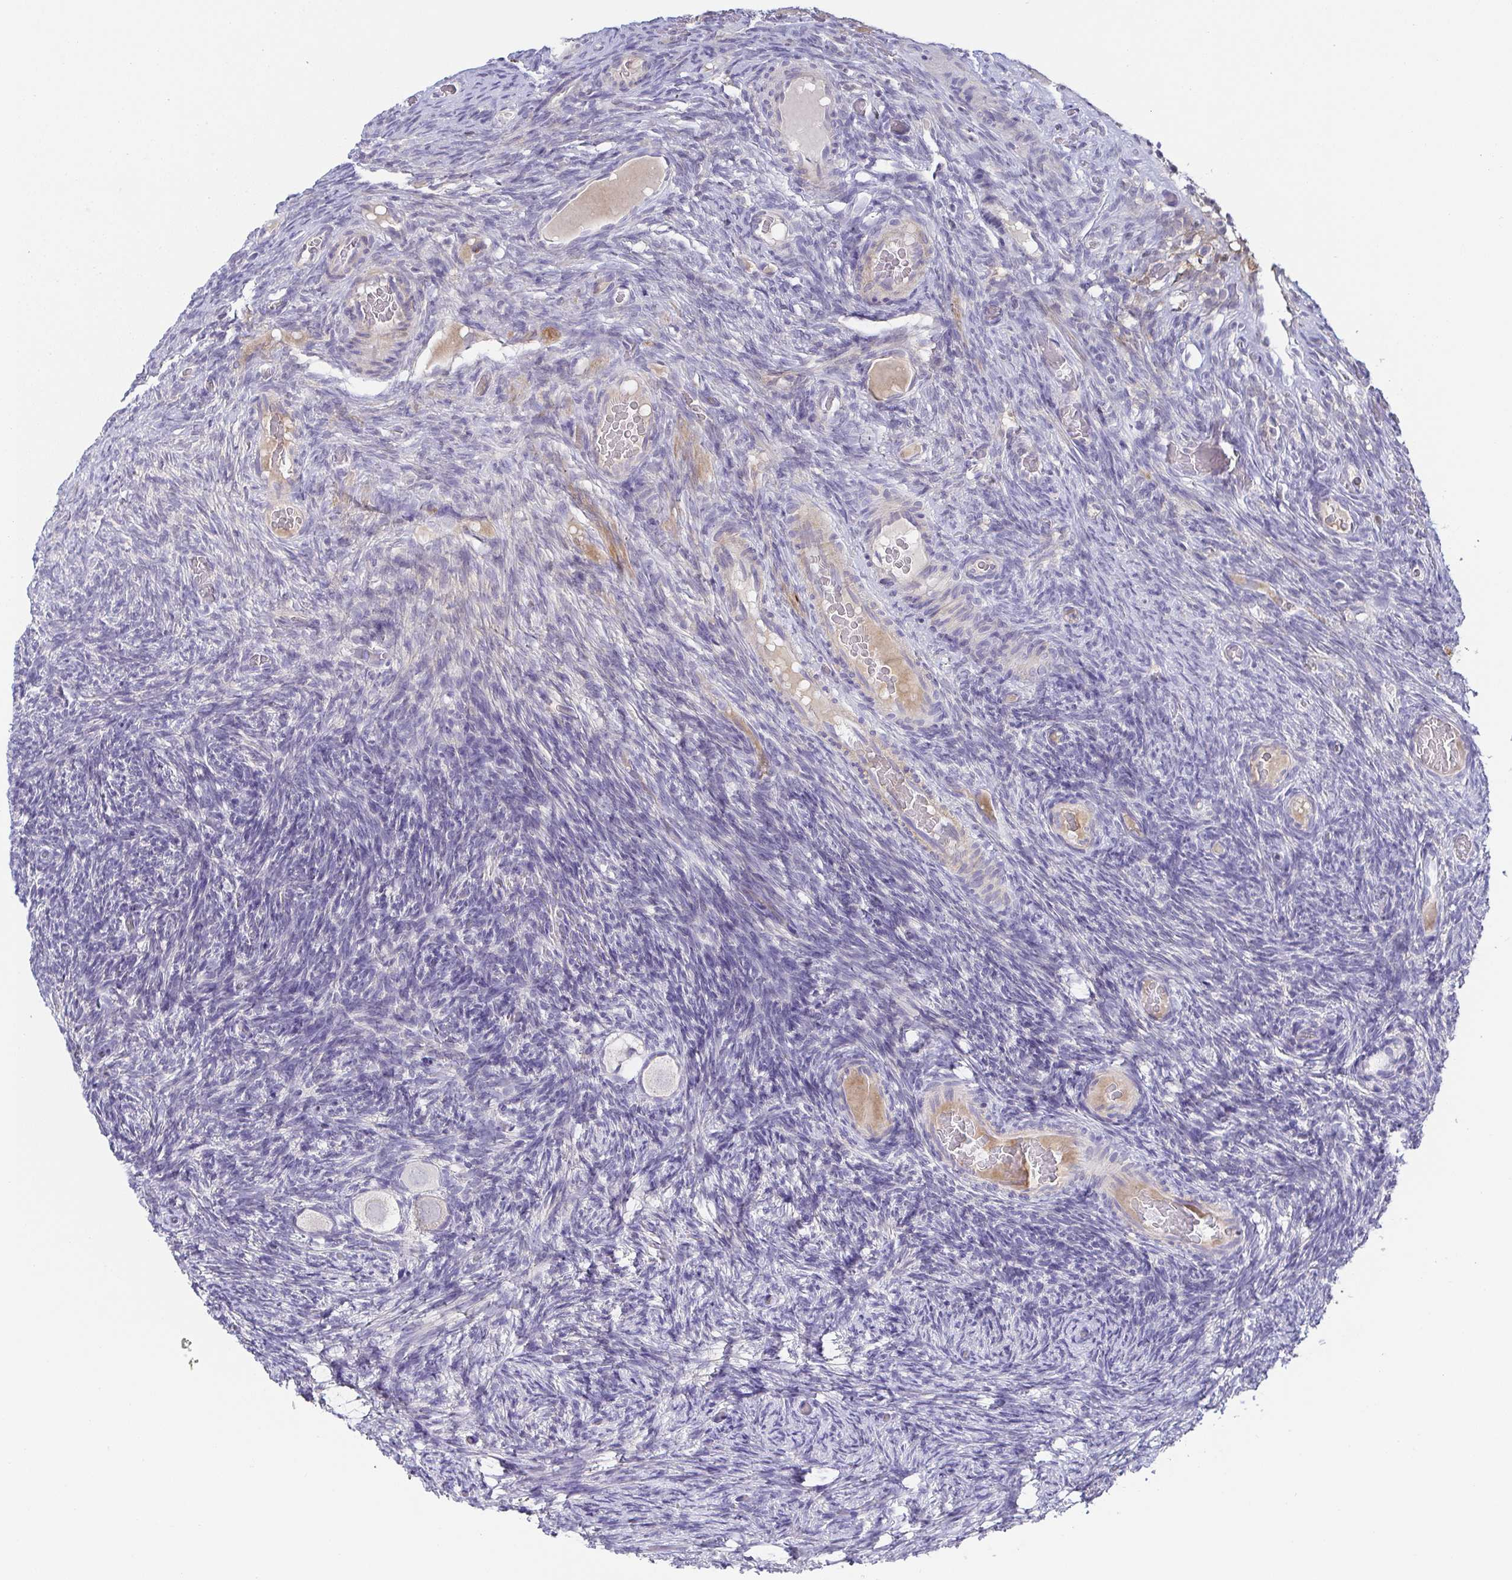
{"staining": {"intensity": "negative", "quantity": "none", "location": "none"}, "tissue": "ovary", "cell_type": "Follicle cells", "image_type": "normal", "snomed": [{"axis": "morphology", "description": "Normal tissue, NOS"}, {"axis": "topography", "description": "Ovary"}], "caption": "Immunohistochemistry (IHC) histopathology image of benign ovary: ovary stained with DAB exhibits no significant protein positivity in follicle cells. (DAB (3,3'-diaminobenzidine) IHC, high magnification).", "gene": "RNASE7", "patient": {"sex": "female", "age": 34}}